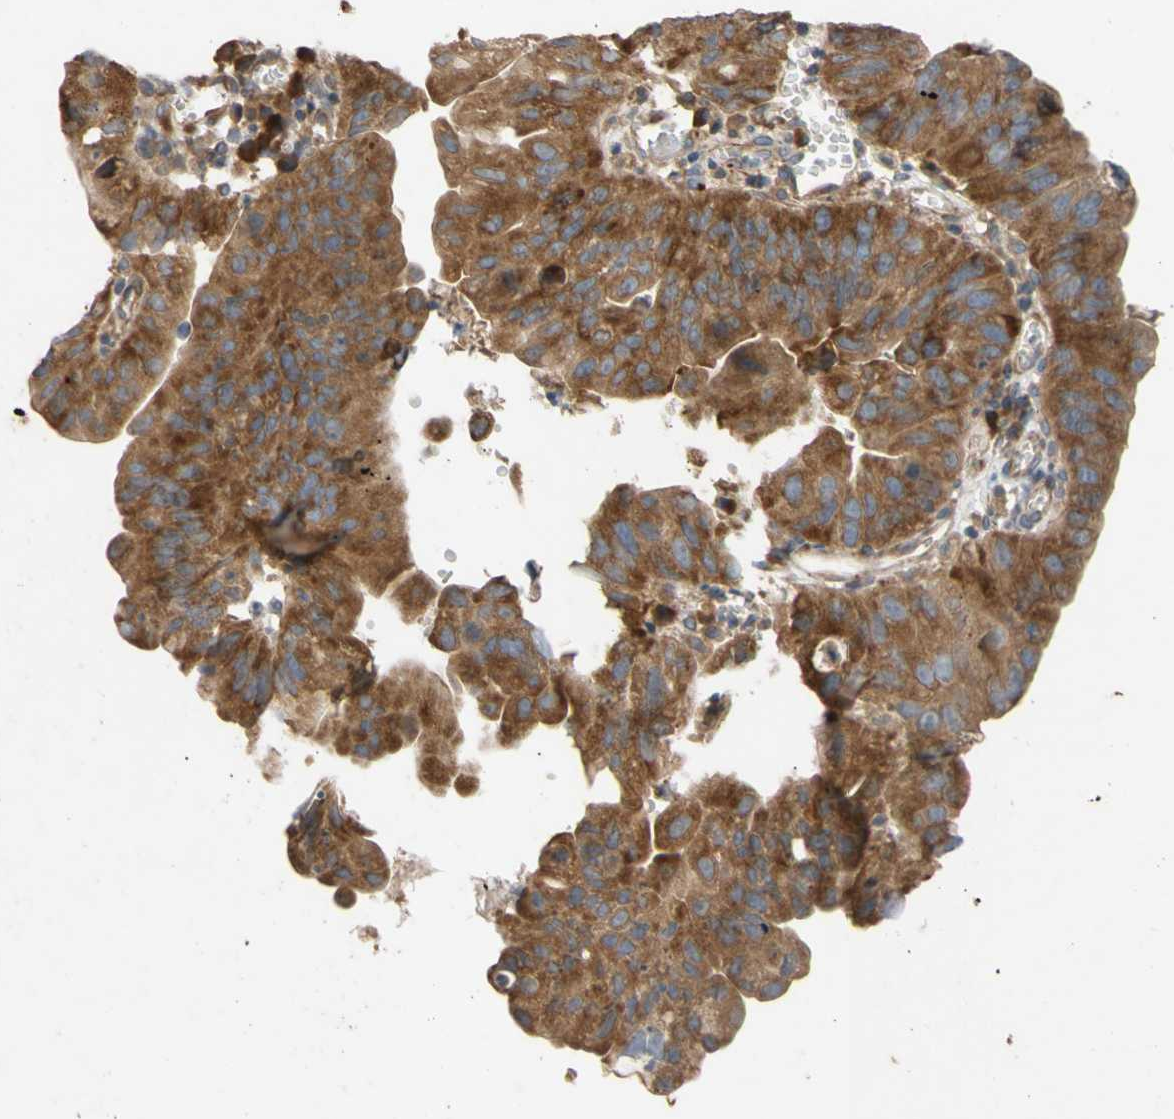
{"staining": {"intensity": "strong", "quantity": ">75%", "location": "cytoplasmic/membranous"}, "tissue": "stomach cancer", "cell_type": "Tumor cells", "image_type": "cancer", "snomed": [{"axis": "morphology", "description": "Adenocarcinoma, NOS"}, {"axis": "topography", "description": "Stomach"}], "caption": "Stomach cancer stained with DAB (3,3'-diaminobenzidine) immunohistochemistry (IHC) demonstrates high levels of strong cytoplasmic/membranous staining in about >75% of tumor cells.", "gene": "EIF2S3", "patient": {"sex": "male", "age": 59}}